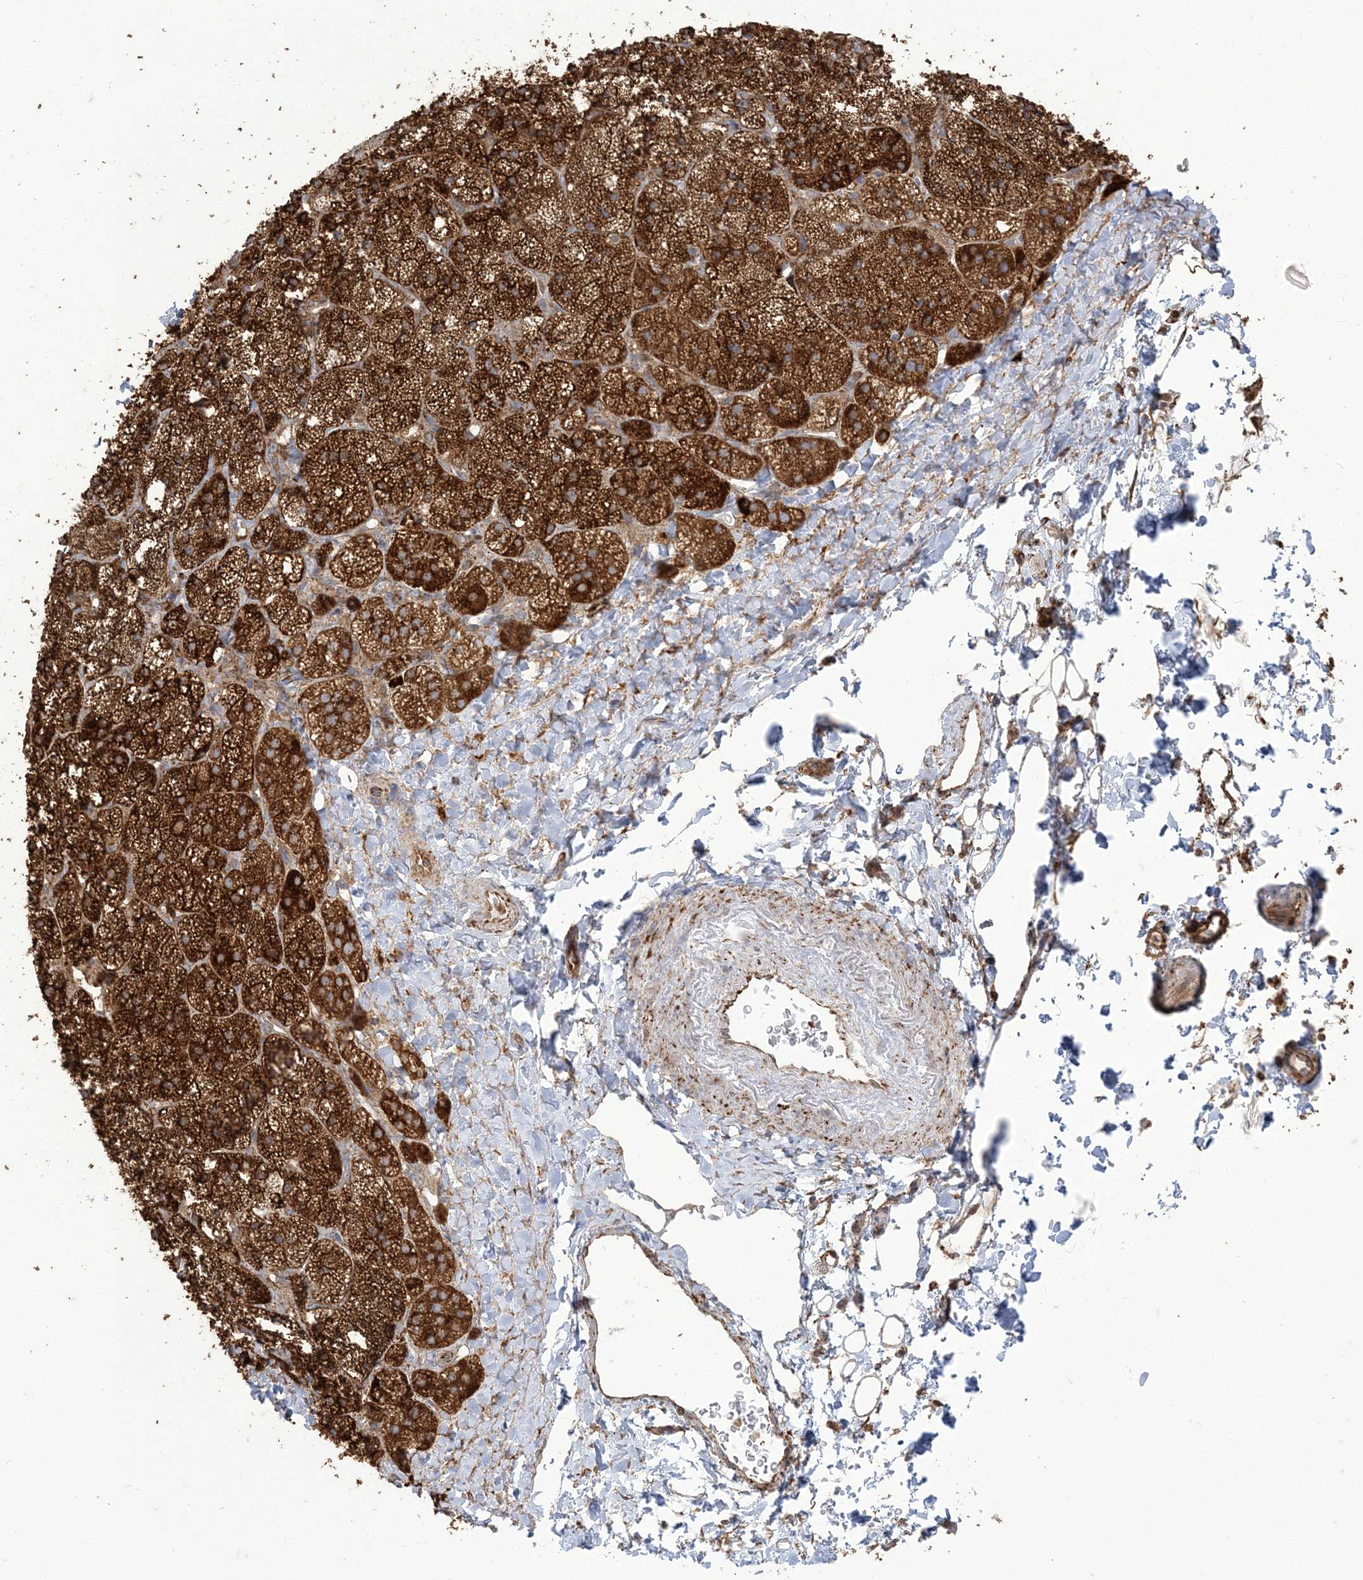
{"staining": {"intensity": "strong", "quantity": ">75%", "location": "cytoplasmic/membranous"}, "tissue": "adrenal gland", "cell_type": "Glandular cells", "image_type": "normal", "snomed": [{"axis": "morphology", "description": "Normal tissue, NOS"}, {"axis": "topography", "description": "Adrenal gland"}], "caption": "A brown stain highlights strong cytoplasmic/membranous positivity of a protein in glandular cells of unremarkable human adrenal gland. The staining is performed using DAB (3,3'-diaminobenzidine) brown chromogen to label protein expression. The nuclei are counter-stained blue using hematoxylin.", "gene": "DERL3", "patient": {"sex": "male", "age": 61}}